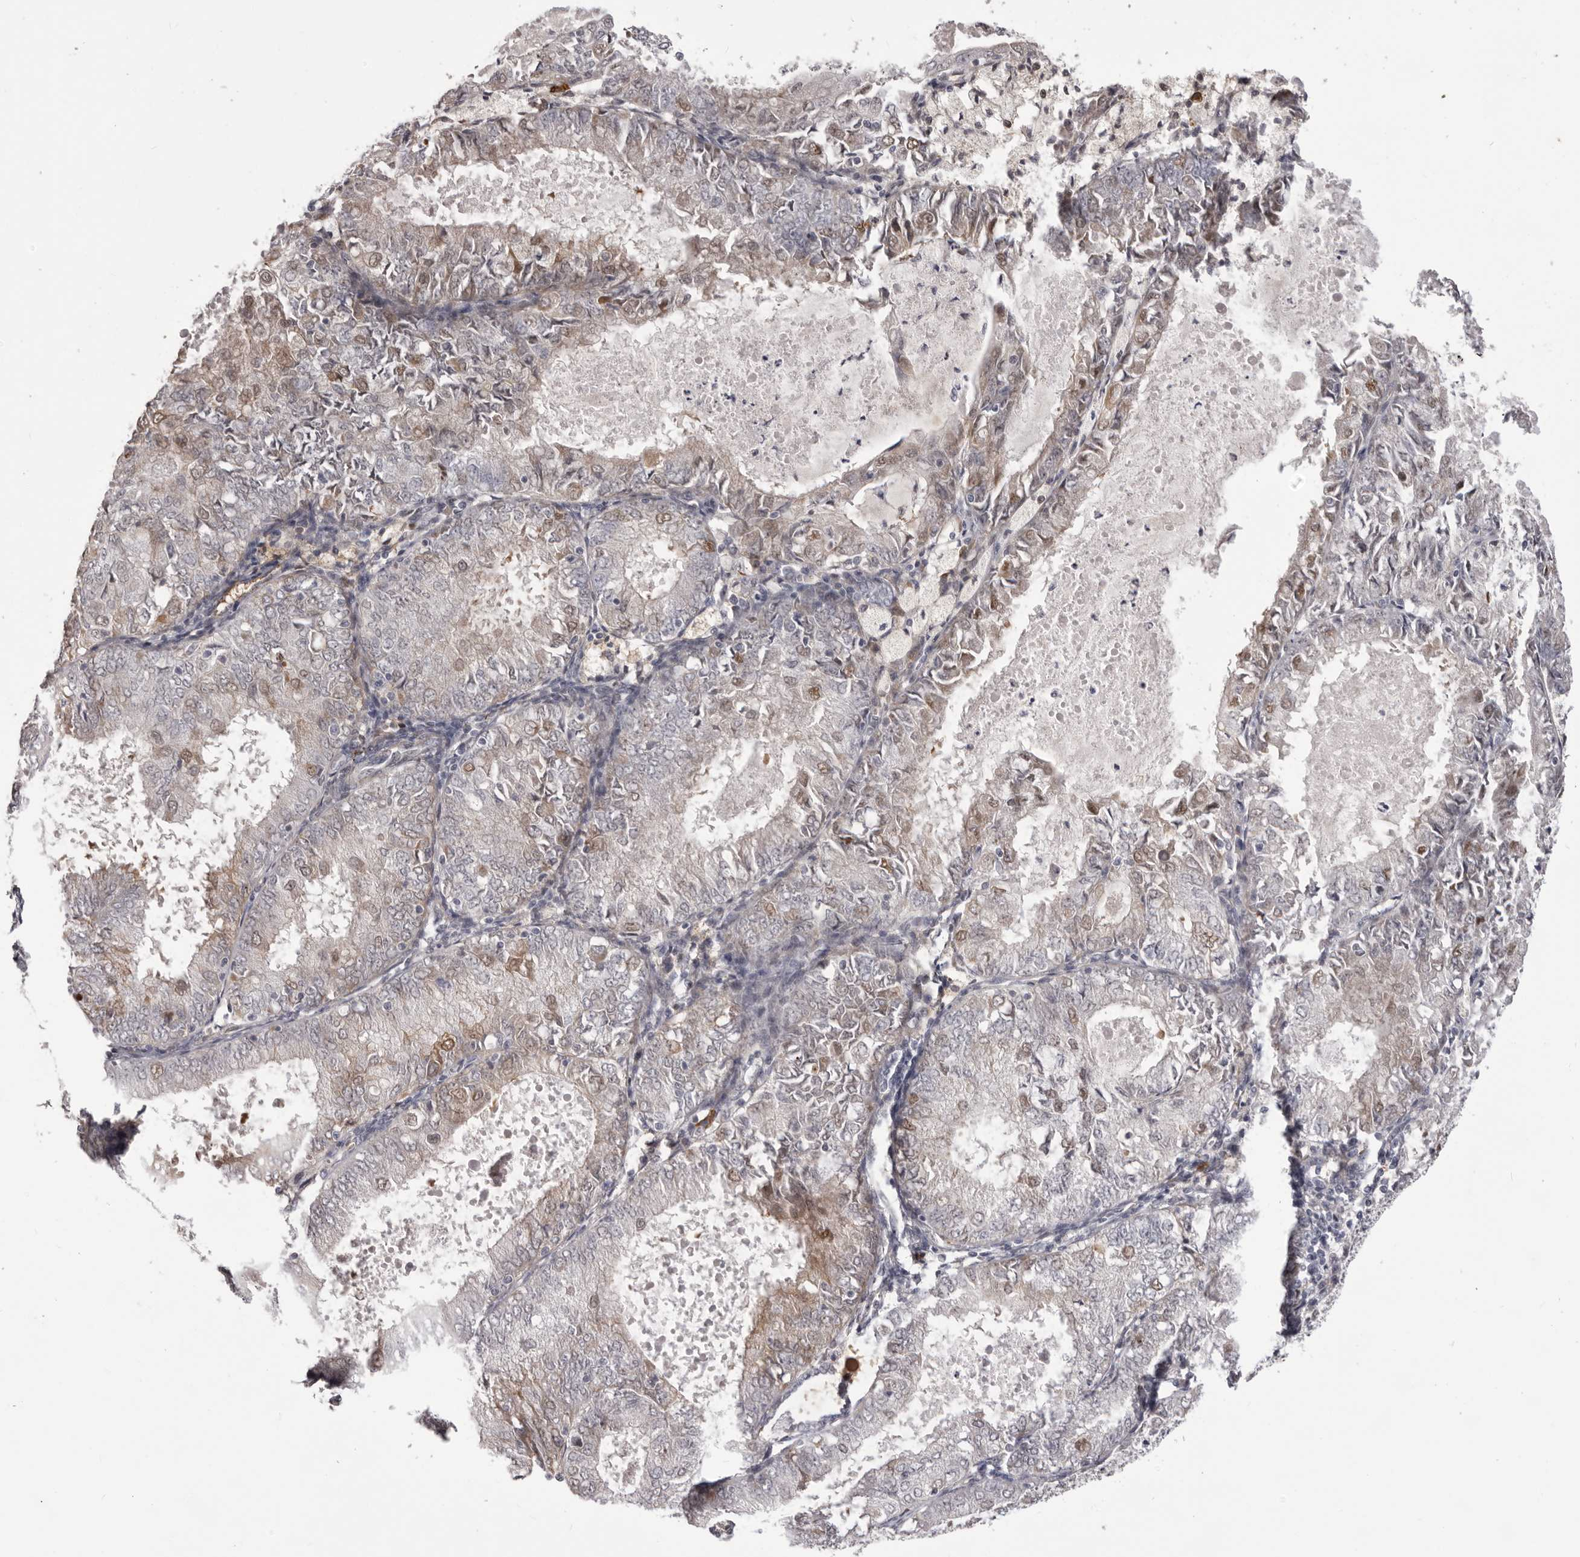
{"staining": {"intensity": "weak", "quantity": "<25%", "location": "cytoplasmic/membranous"}, "tissue": "endometrial cancer", "cell_type": "Tumor cells", "image_type": "cancer", "snomed": [{"axis": "morphology", "description": "Adenocarcinoma, NOS"}, {"axis": "topography", "description": "Endometrium"}], "caption": "There is no significant staining in tumor cells of endometrial adenocarcinoma.", "gene": "OTUD3", "patient": {"sex": "female", "age": 57}}